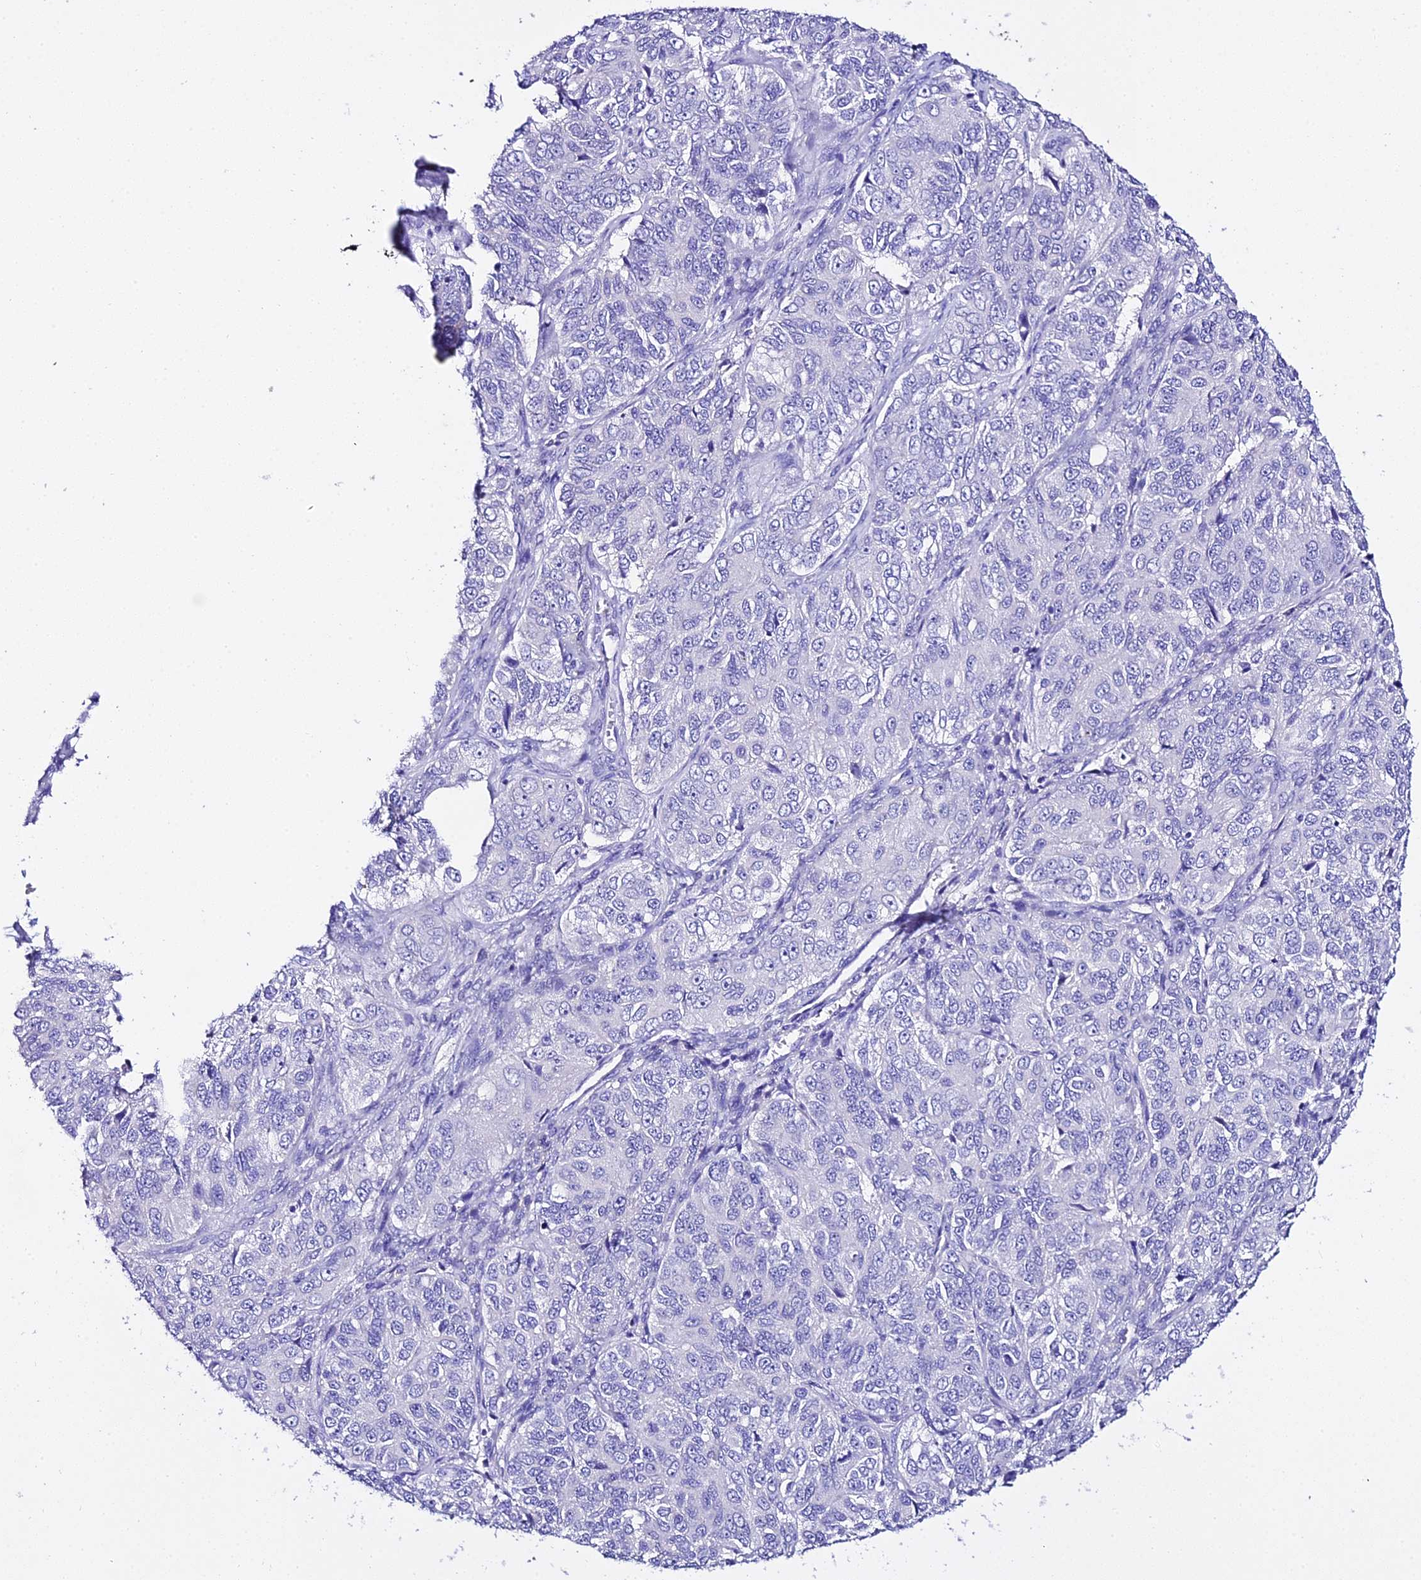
{"staining": {"intensity": "negative", "quantity": "none", "location": "none"}, "tissue": "ovarian cancer", "cell_type": "Tumor cells", "image_type": "cancer", "snomed": [{"axis": "morphology", "description": "Carcinoma, endometroid"}, {"axis": "topography", "description": "Ovary"}], "caption": "IHC image of ovarian cancer (endometroid carcinoma) stained for a protein (brown), which displays no staining in tumor cells.", "gene": "TMEM117", "patient": {"sex": "female", "age": 51}}